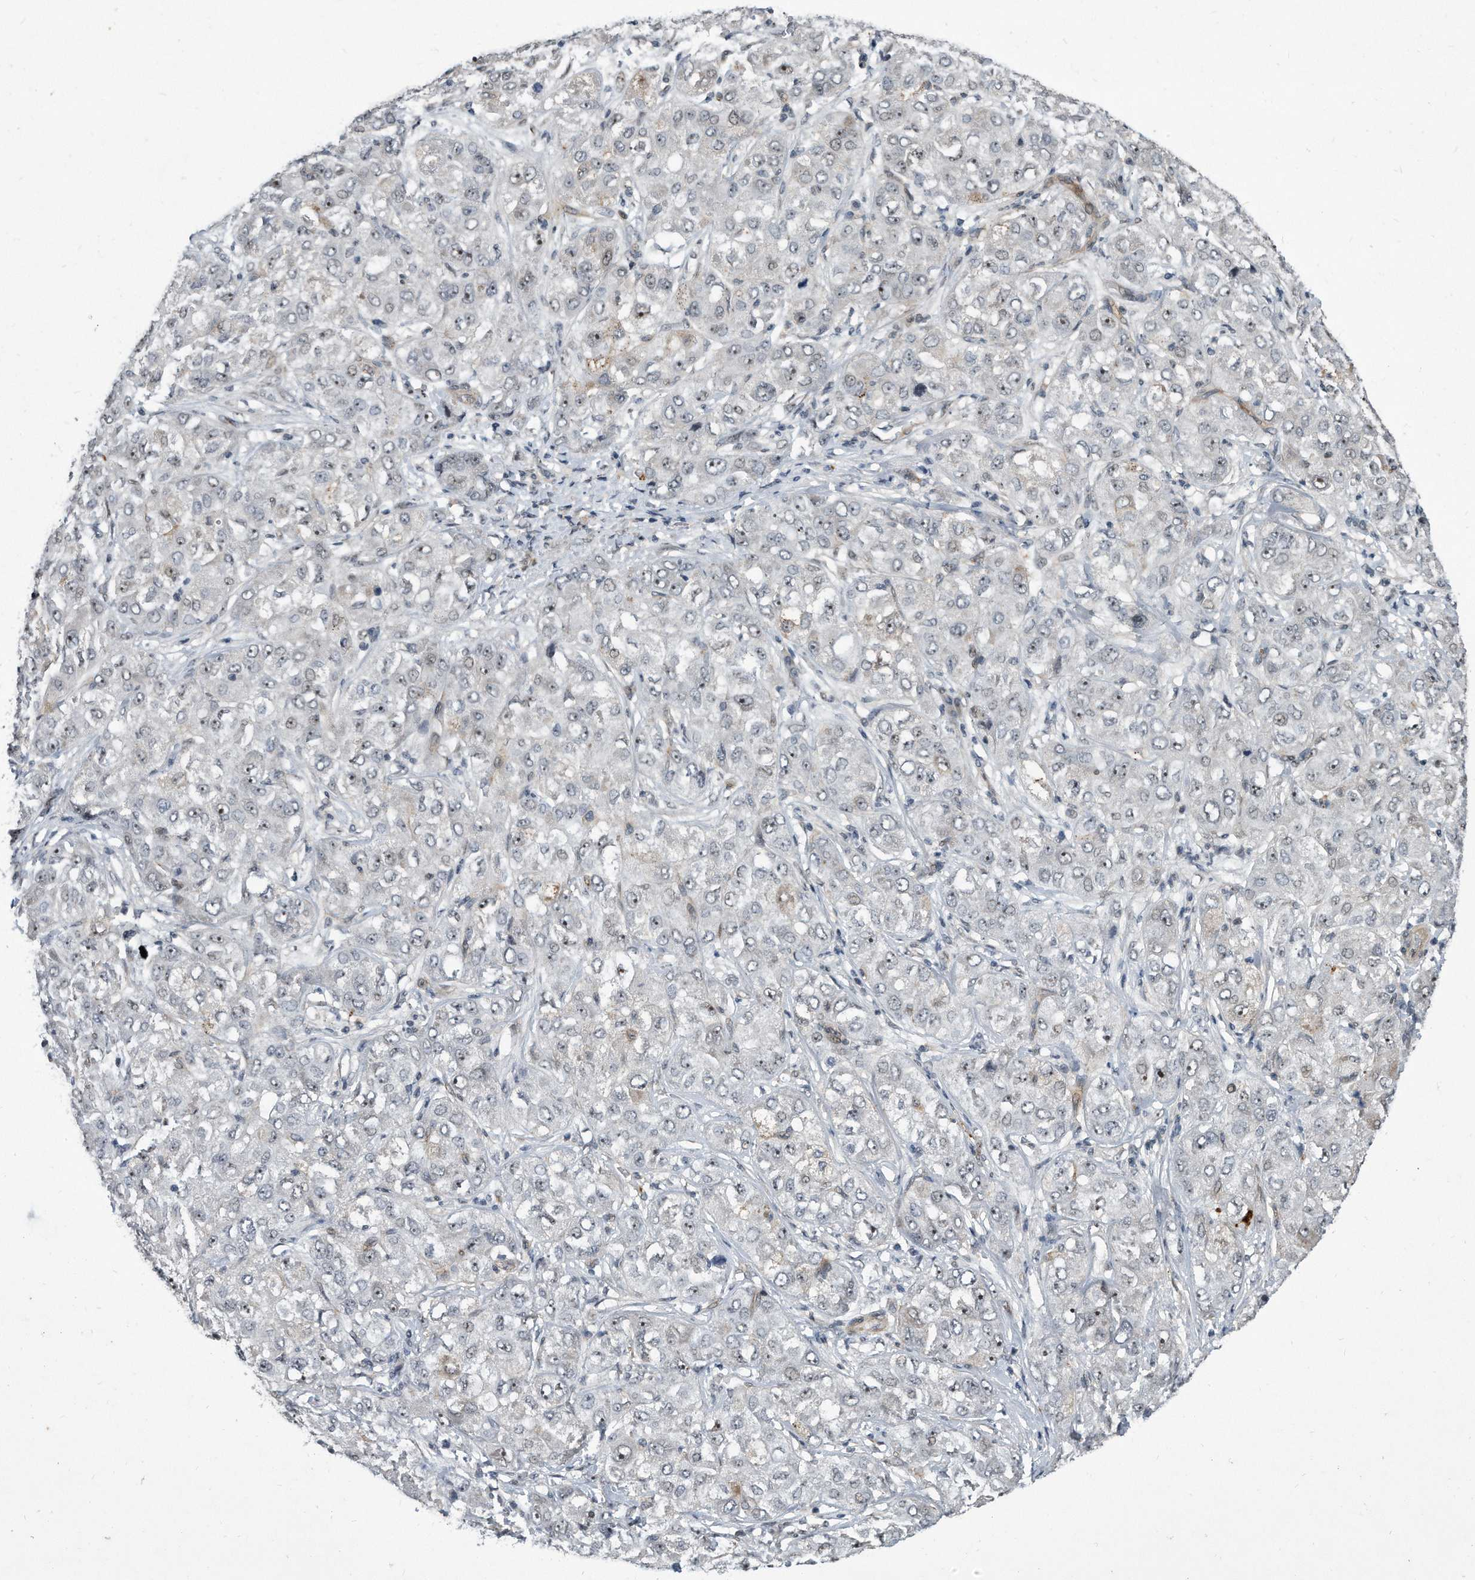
{"staining": {"intensity": "negative", "quantity": "none", "location": "none"}, "tissue": "liver cancer", "cell_type": "Tumor cells", "image_type": "cancer", "snomed": [{"axis": "morphology", "description": "Carcinoma, Hepatocellular, NOS"}, {"axis": "topography", "description": "Liver"}], "caption": "Immunohistochemistry micrograph of neoplastic tissue: hepatocellular carcinoma (liver) stained with DAB shows no significant protein expression in tumor cells.", "gene": "PGBD2", "patient": {"sex": "male", "age": 80}}